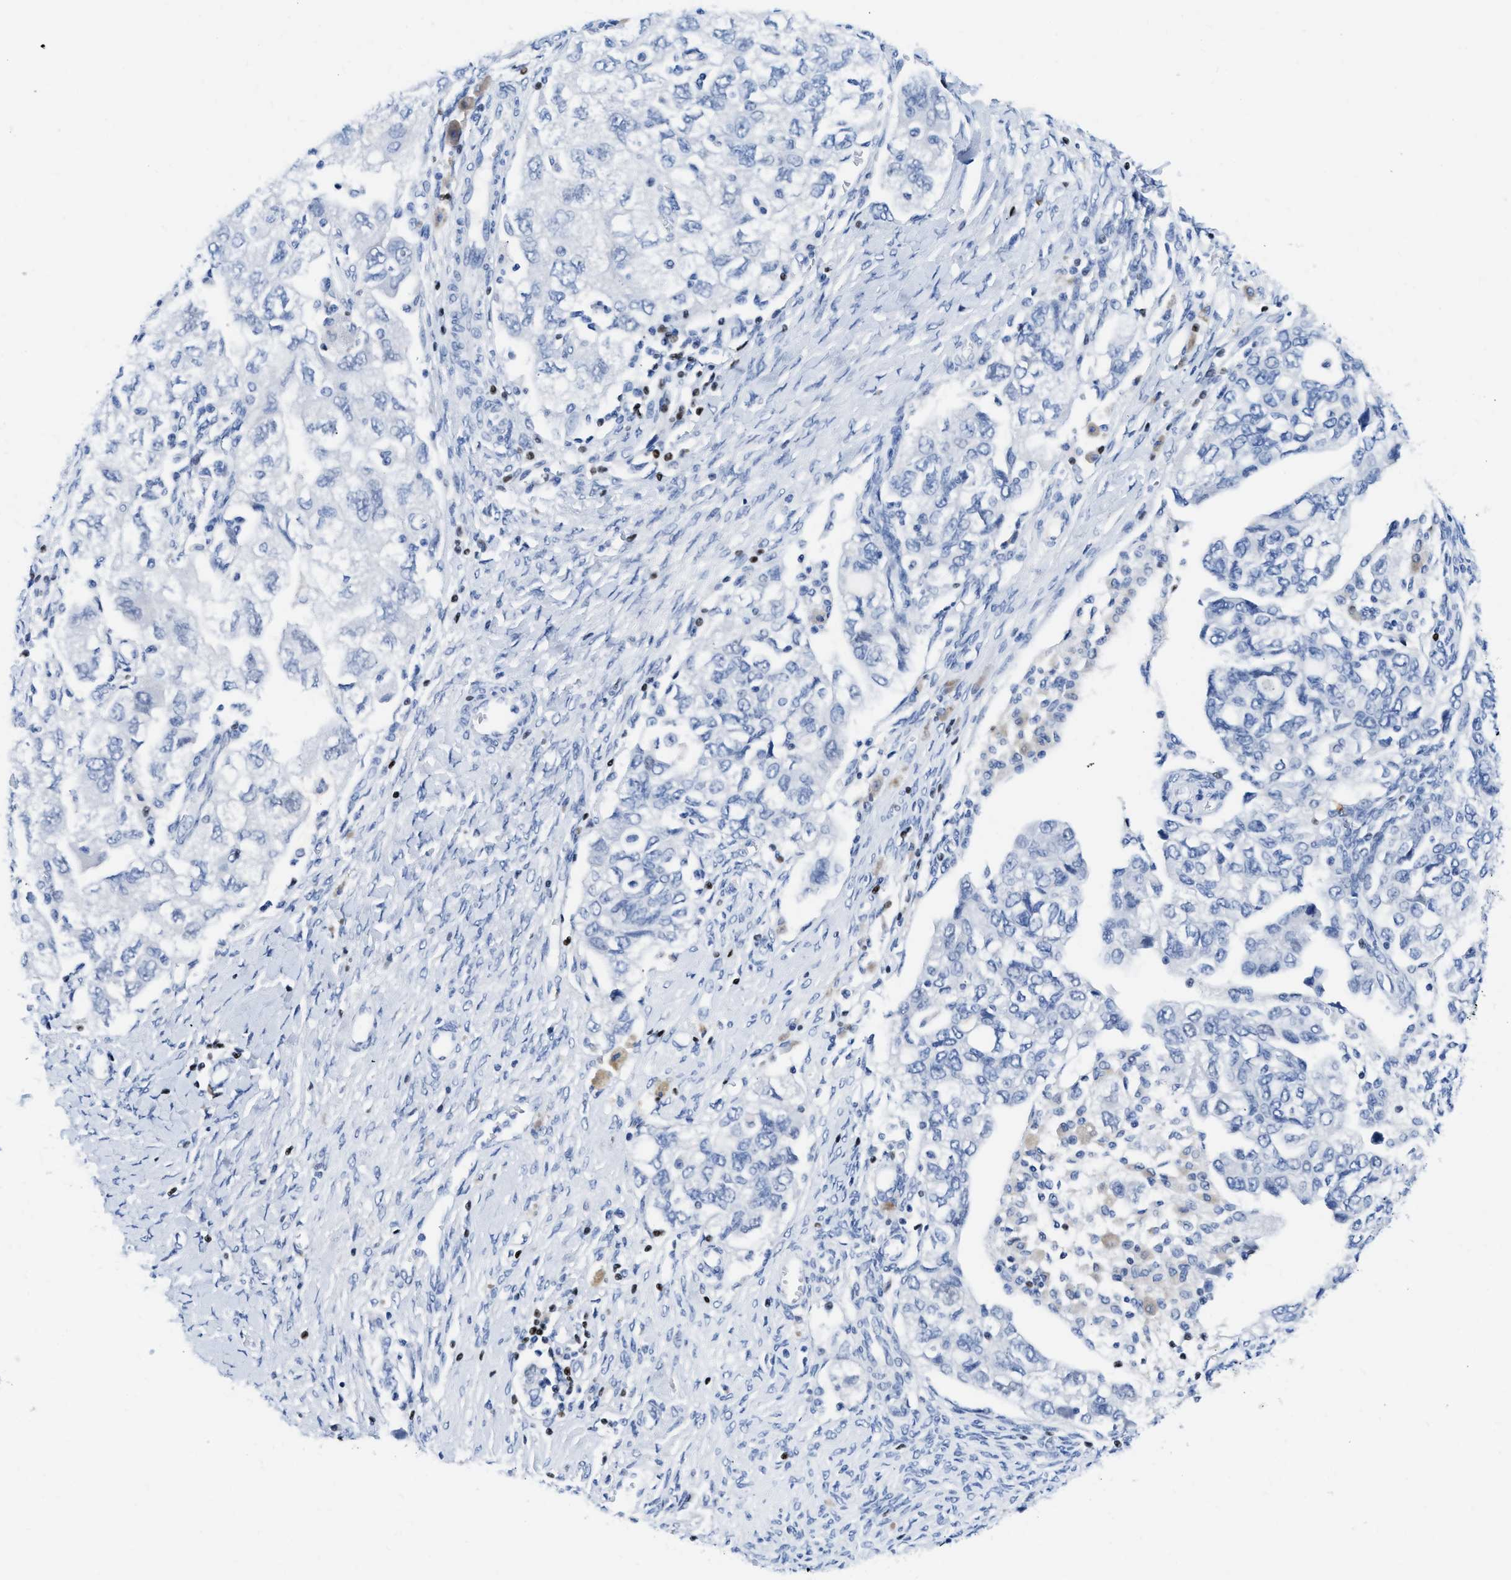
{"staining": {"intensity": "negative", "quantity": "none", "location": "none"}, "tissue": "ovarian cancer", "cell_type": "Tumor cells", "image_type": "cancer", "snomed": [{"axis": "morphology", "description": "Carcinoma, NOS"}, {"axis": "morphology", "description": "Cystadenocarcinoma, serous, NOS"}, {"axis": "topography", "description": "Ovary"}], "caption": "There is no significant positivity in tumor cells of carcinoma (ovarian). The staining was performed using DAB to visualize the protein expression in brown, while the nuclei were stained in blue with hematoxylin (Magnification: 20x).", "gene": "TCF7", "patient": {"sex": "female", "age": 69}}